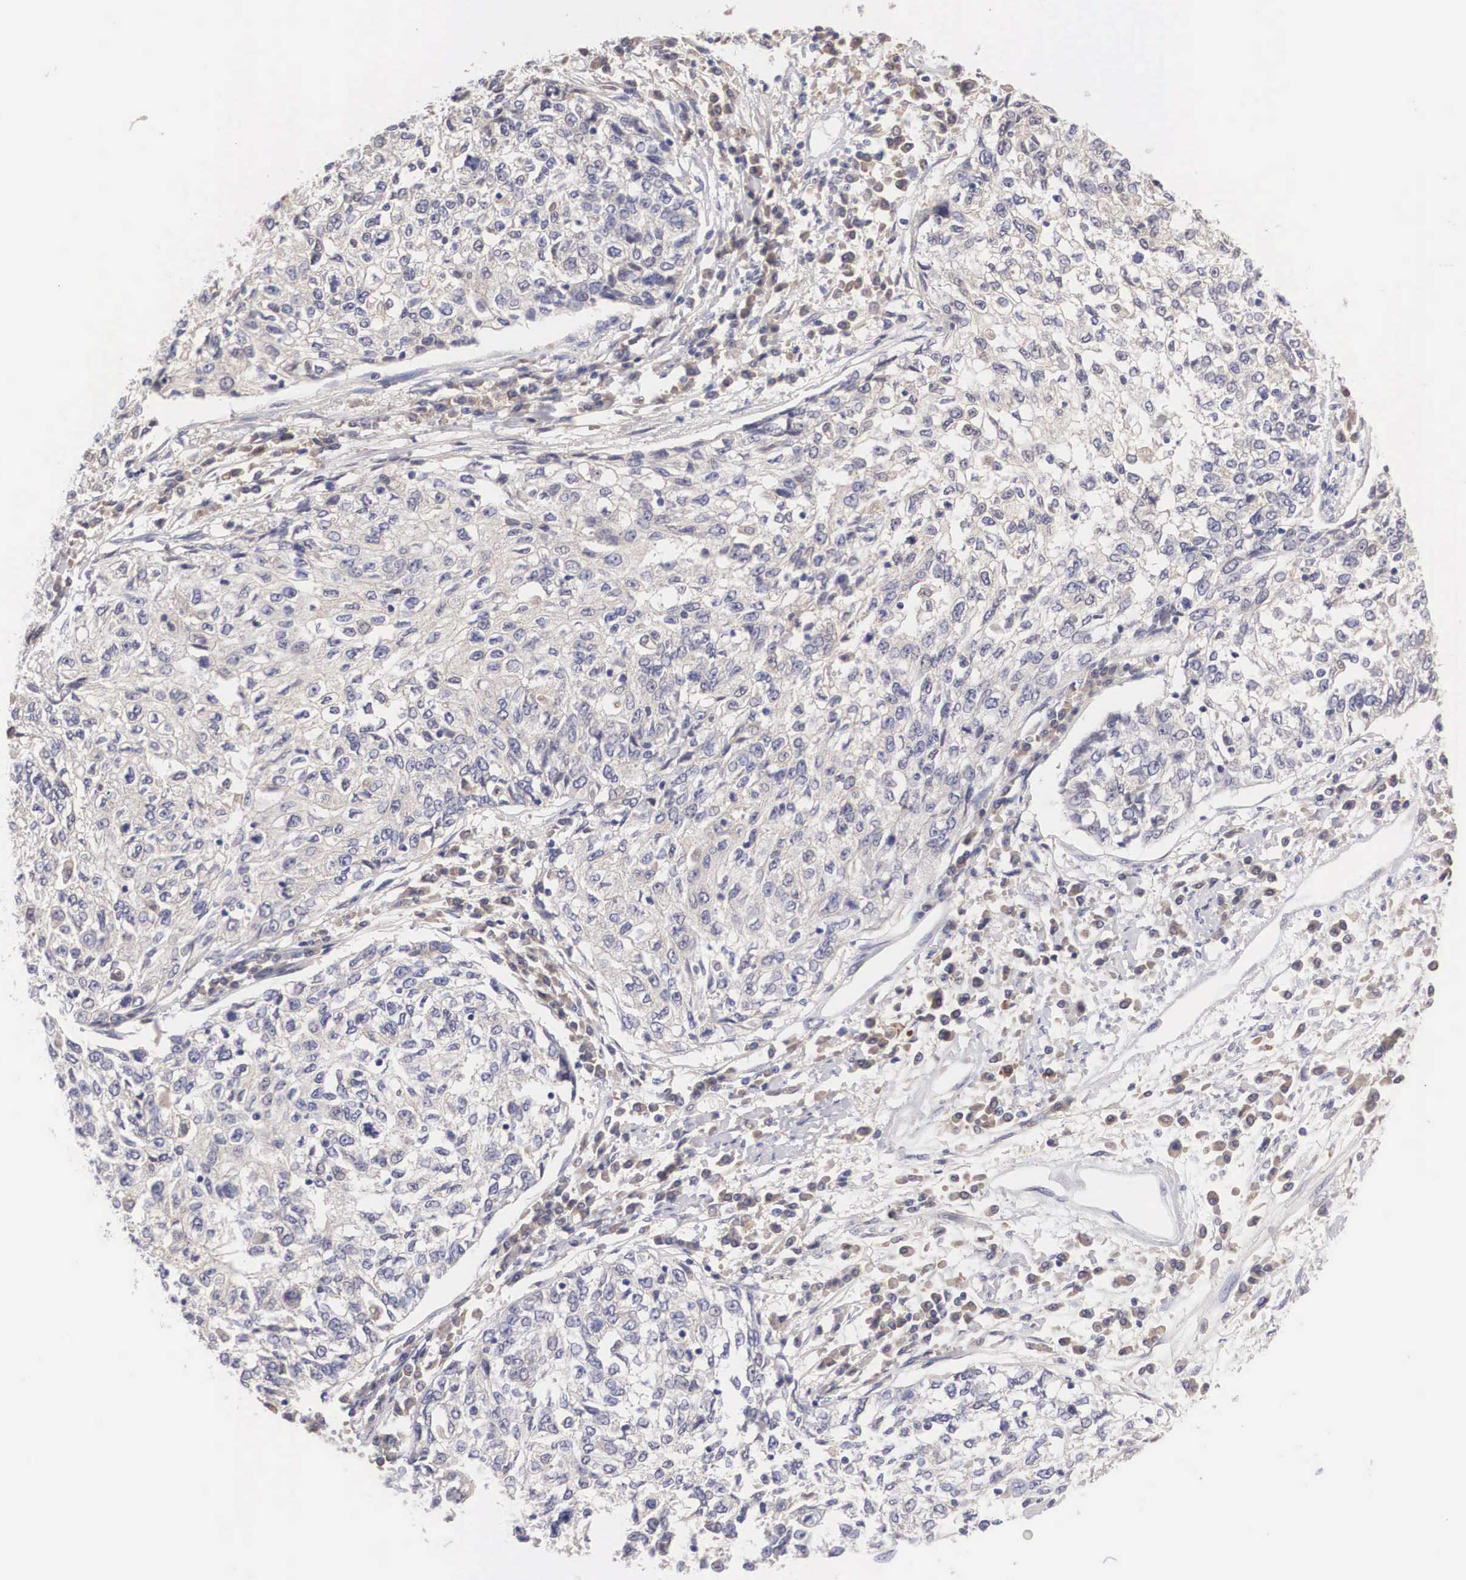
{"staining": {"intensity": "negative", "quantity": "none", "location": "none"}, "tissue": "cervical cancer", "cell_type": "Tumor cells", "image_type": "cancer", "snomed": [{"axis": "morphology", "description": "Squamous cell carcinoma, NOS"}, {"axis": "topography", "description": "Cervix"}], "caption": "Immunohistochemistry (IHC) image of neoplastic tissue: human cervical squamous cell carcinoma stained with DAB demonstrates no significant protein expression in tumor cells. (Immunohistochemistry (IHC), brightfield microscopy, high magnification).", "gene": "ABHD4", "patient": {"sex": "female", "age": 57}}